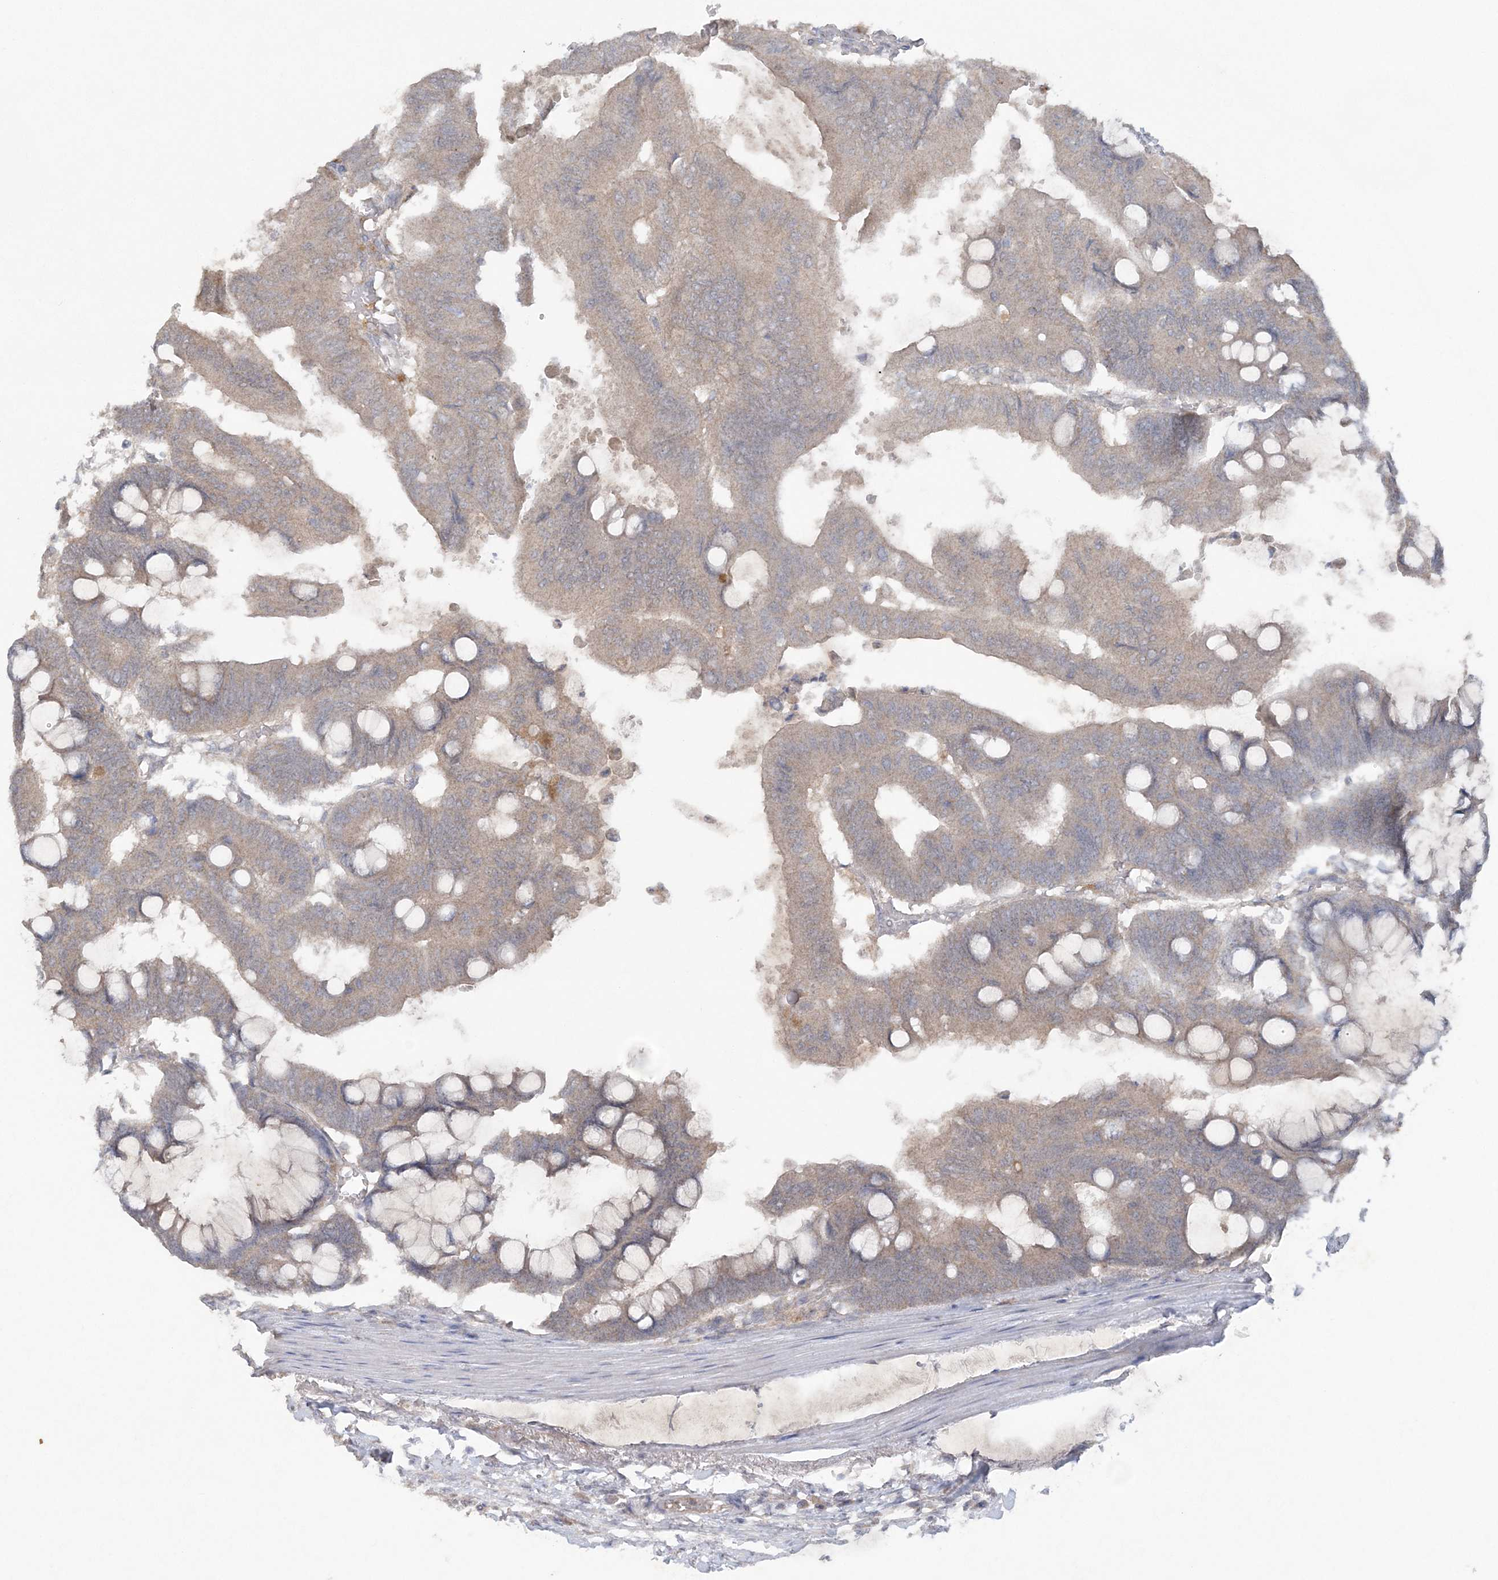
{"staining": {"intensity": "weak", "quantity": "25%-75%", "location": "cytoplasmic/membranous"}, "tissue": "colorectal cancer", "cell_type": "Tumor cells", "image_type": "cancer", "snomed": [{"axis": "morphology", "description": "Normal tissue, NOS"}, {"axis": "morphology", "description": "Adenocarcinoma, NOS"}, {"axis": "topography", "description": "Rectum"}, {"axis": "topography", "description": "Peripheral nerve tissue"}], "caption": "High-magnification brightfield microscopy of colorectal cancer stained with DAB (3,3'-diaminobenzidine) (brown) and counterstained with hematoxylin (blue). tumor cells exhibit weak cytoplasmic/membranous positivity is seen in about25%-75% of cells.", "gene": "C1RL", "patient": {"sex": "male", "age": 92}}